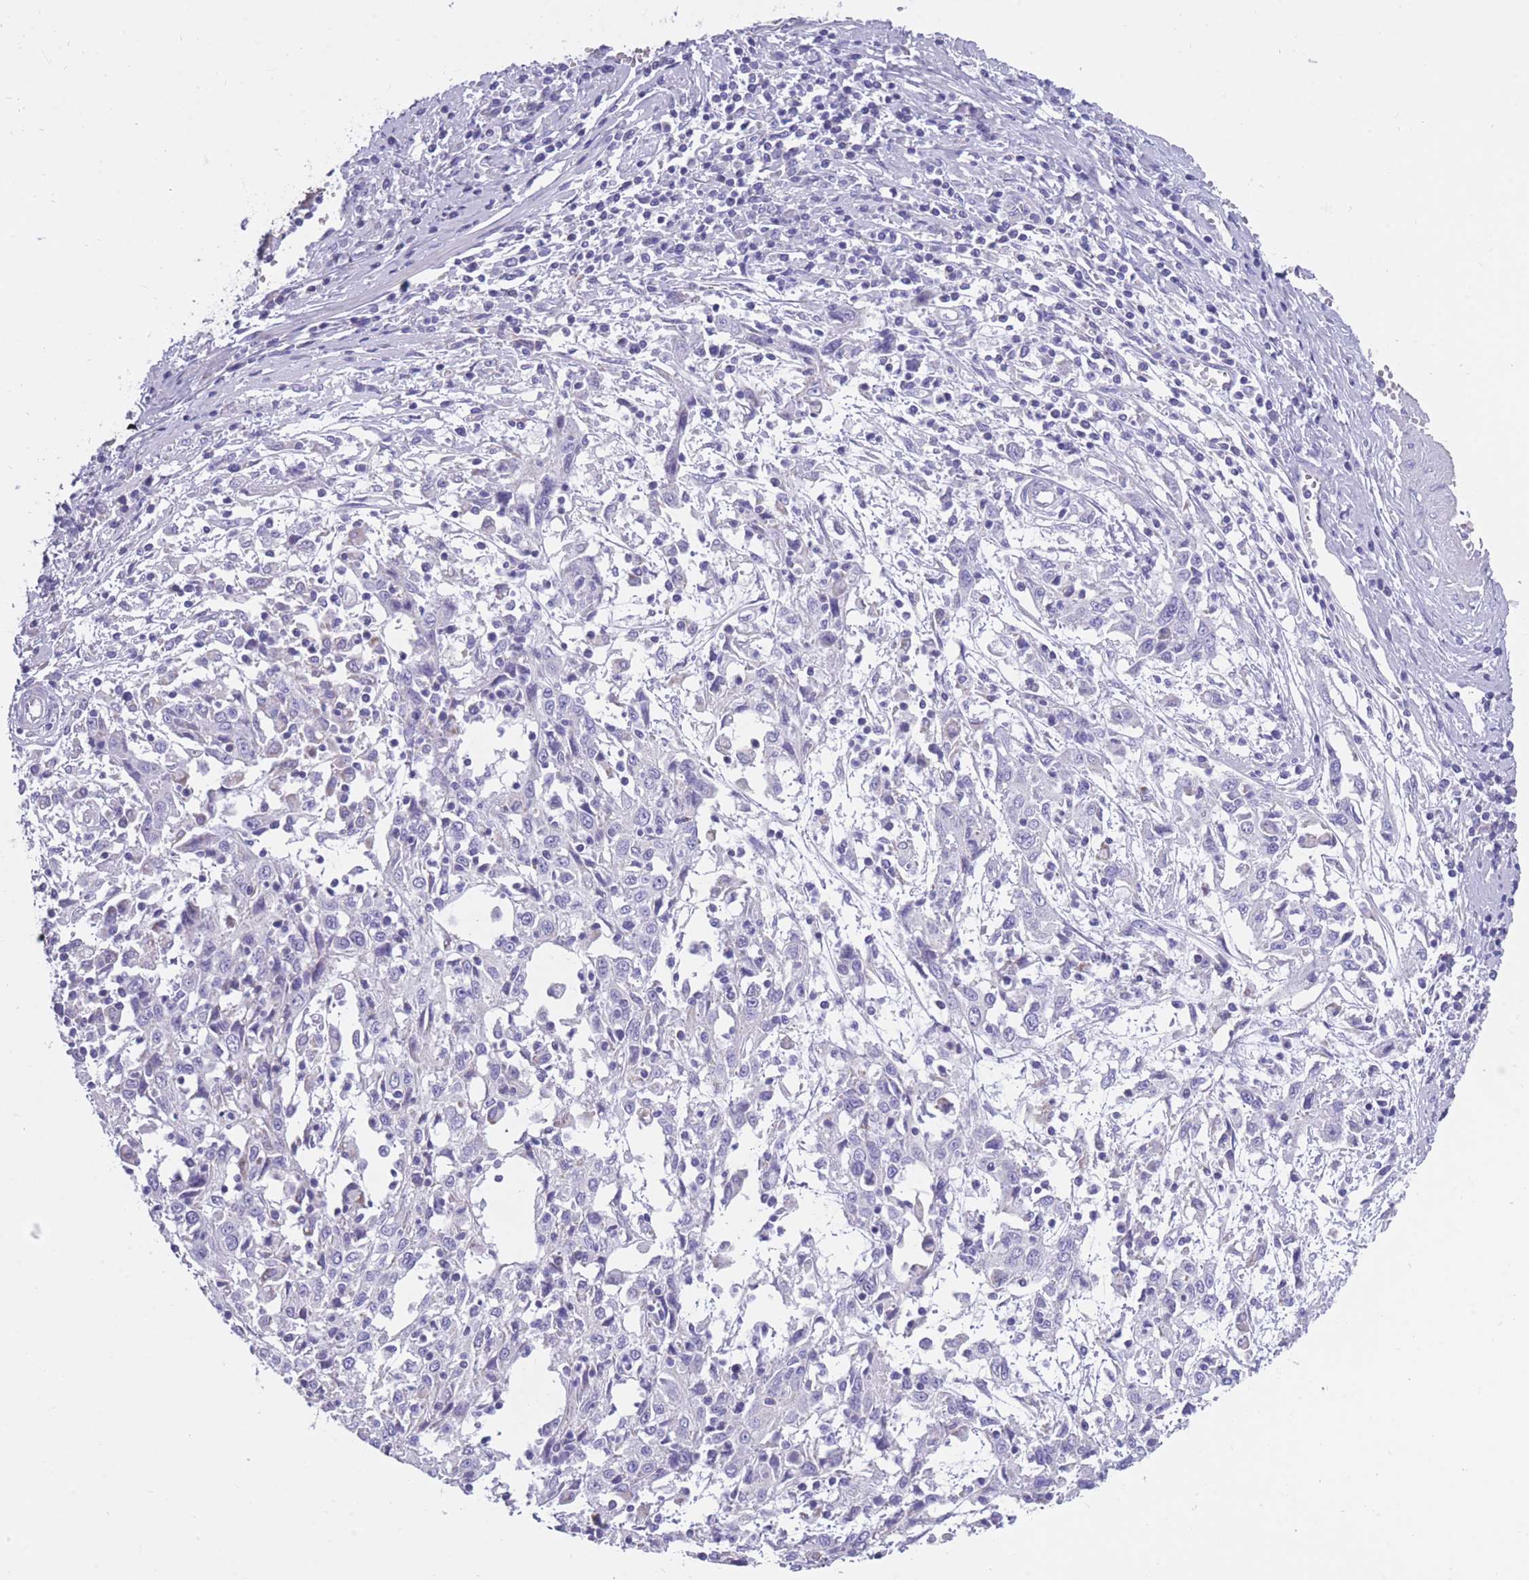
{"staining": {"intensity": "negative", "quantity": "none", "location": "none"}, "tissue": "cervical cancer", "cell_type": "Tumor cells", "image_type": "cancer", "snomed": [{"axis": "morphology", "description": "Squamous cell carcinoma, NOS"}, {"axis": "topography", "description": "Cervix"}], "caption": "Tumor cells show no significant positivity in cervical squamous cell carcinoma. (DAB (3,3'-diaminobenzidine) IHC visualized using brightfield microscopy, high magnification).", "gene": "INTS2", "patient": {"sex": "female", "age": 46}}